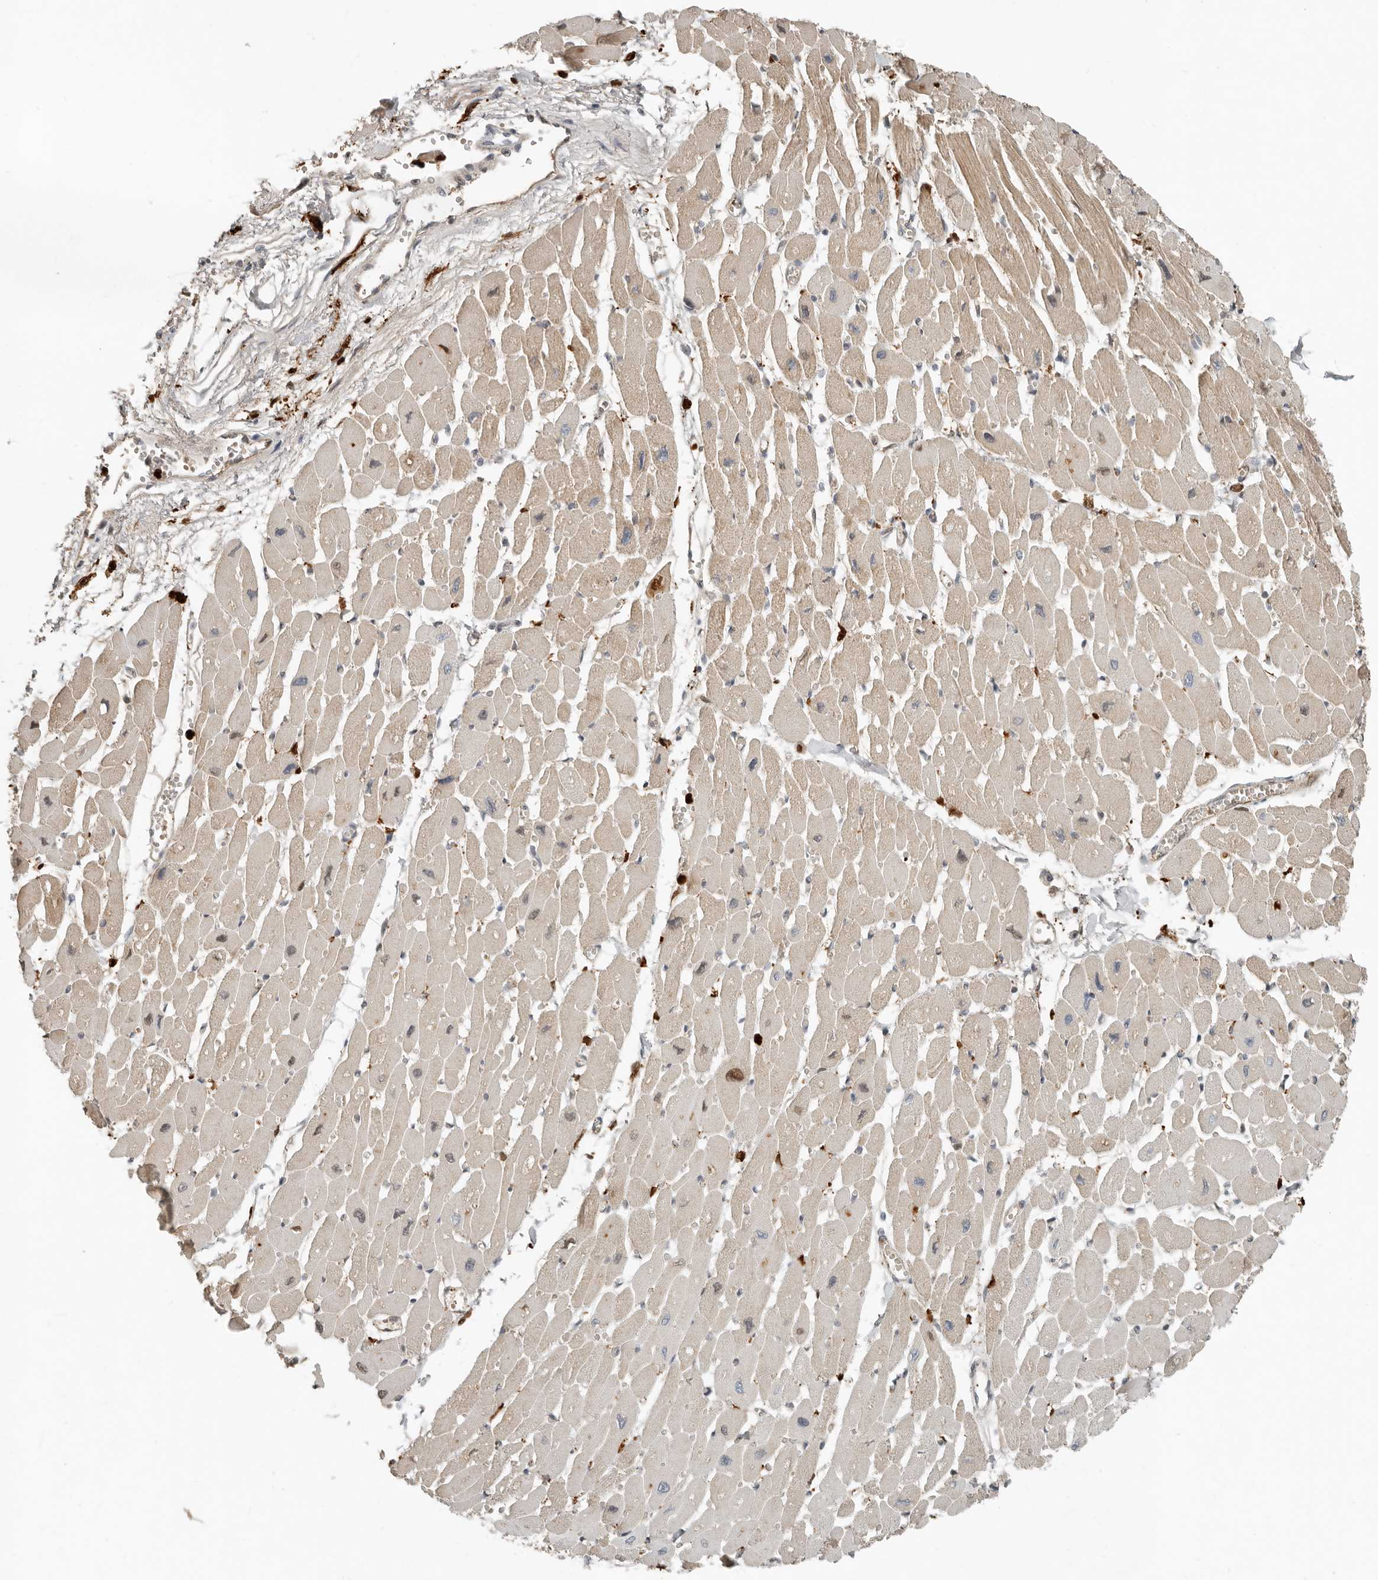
{"staining": {"intensity": "weak", "quantity": ">75%", "location": "cytoplasmic/membranous"}, "tissue": "heart muscle", "cell_type": "Cardiomyocytes", "image_type": "normal", "snomed": [{"axis": "morphology", "description": "Normal tissue, NOS"}, {"axis": "topography", "description": "Heart"}], "caption": "Heart muscle was stained to show a protein in brown. There is low levels of weak cytoplasmic/membranous staining in approximately >75% of cardiomyocytes. (Stains: DAB (3,3'-diaminobenzidine) in brown, nuclei in blue, Microscopy: brightfield microscopy at high magnification).", "gene": "KLHL38", "patient": {"sex": "female", "age": 54}}